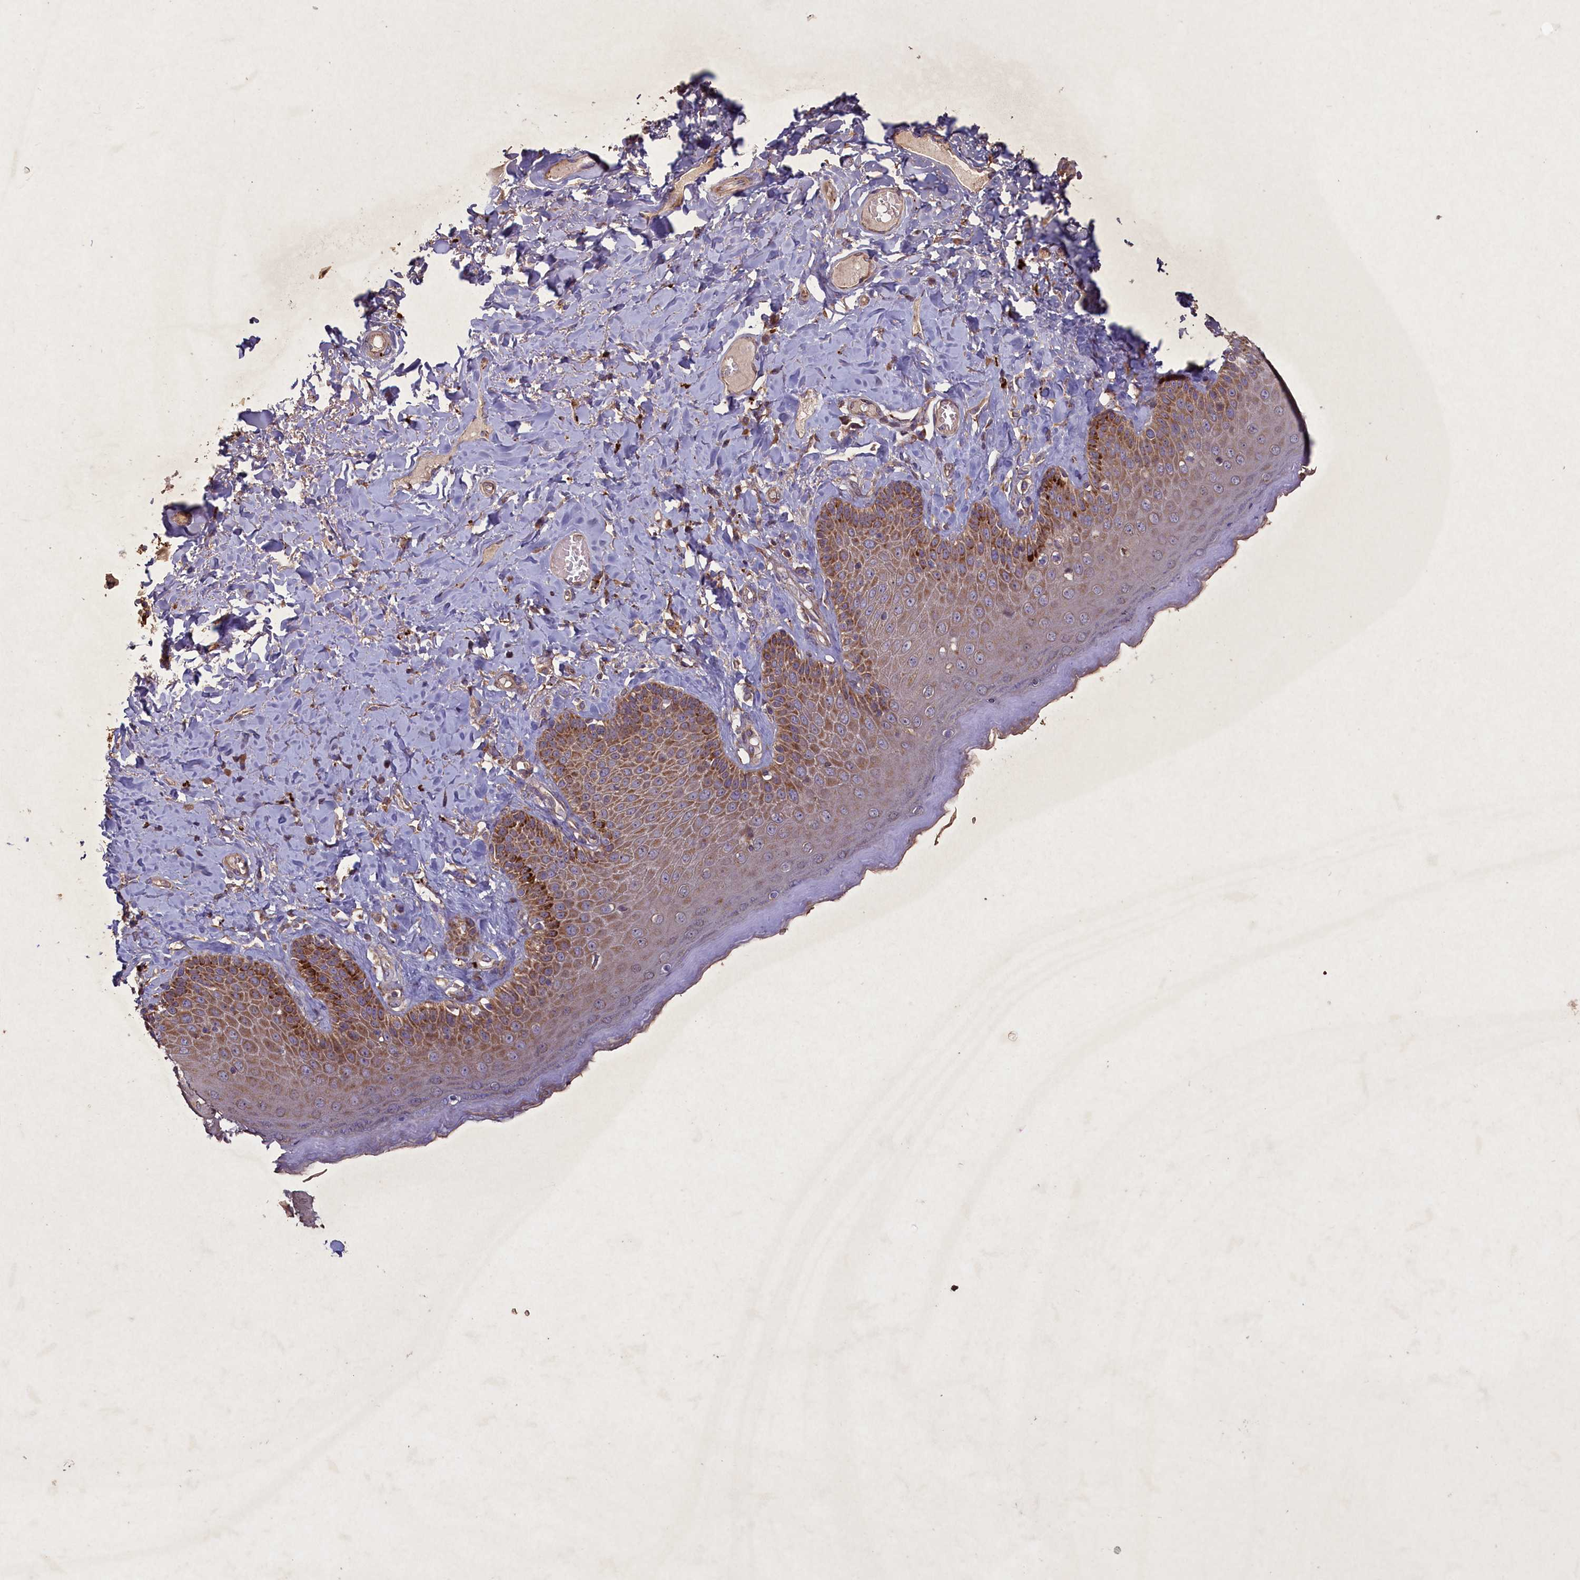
{"staining": {"intensity": "moderate", "quantity": ">75%", "location": "cytoplasmic/membranous"}, "tissue": "skin", "cell_type": "Epidermal cells", "image_type": "normal", "snomed": [{"axis": "morphology", "description": "Normal tissue, NOS"}, {"axis": "topography", "description": "Anal"}], "caption": "Epidermal cells demonstrate medium levels of moderate cytoplasmic/membranous expression in approximately >75% of cells in benign human skin.", "gene": "CIAO2B", "patient": {"sex": "male", "age": 69}}